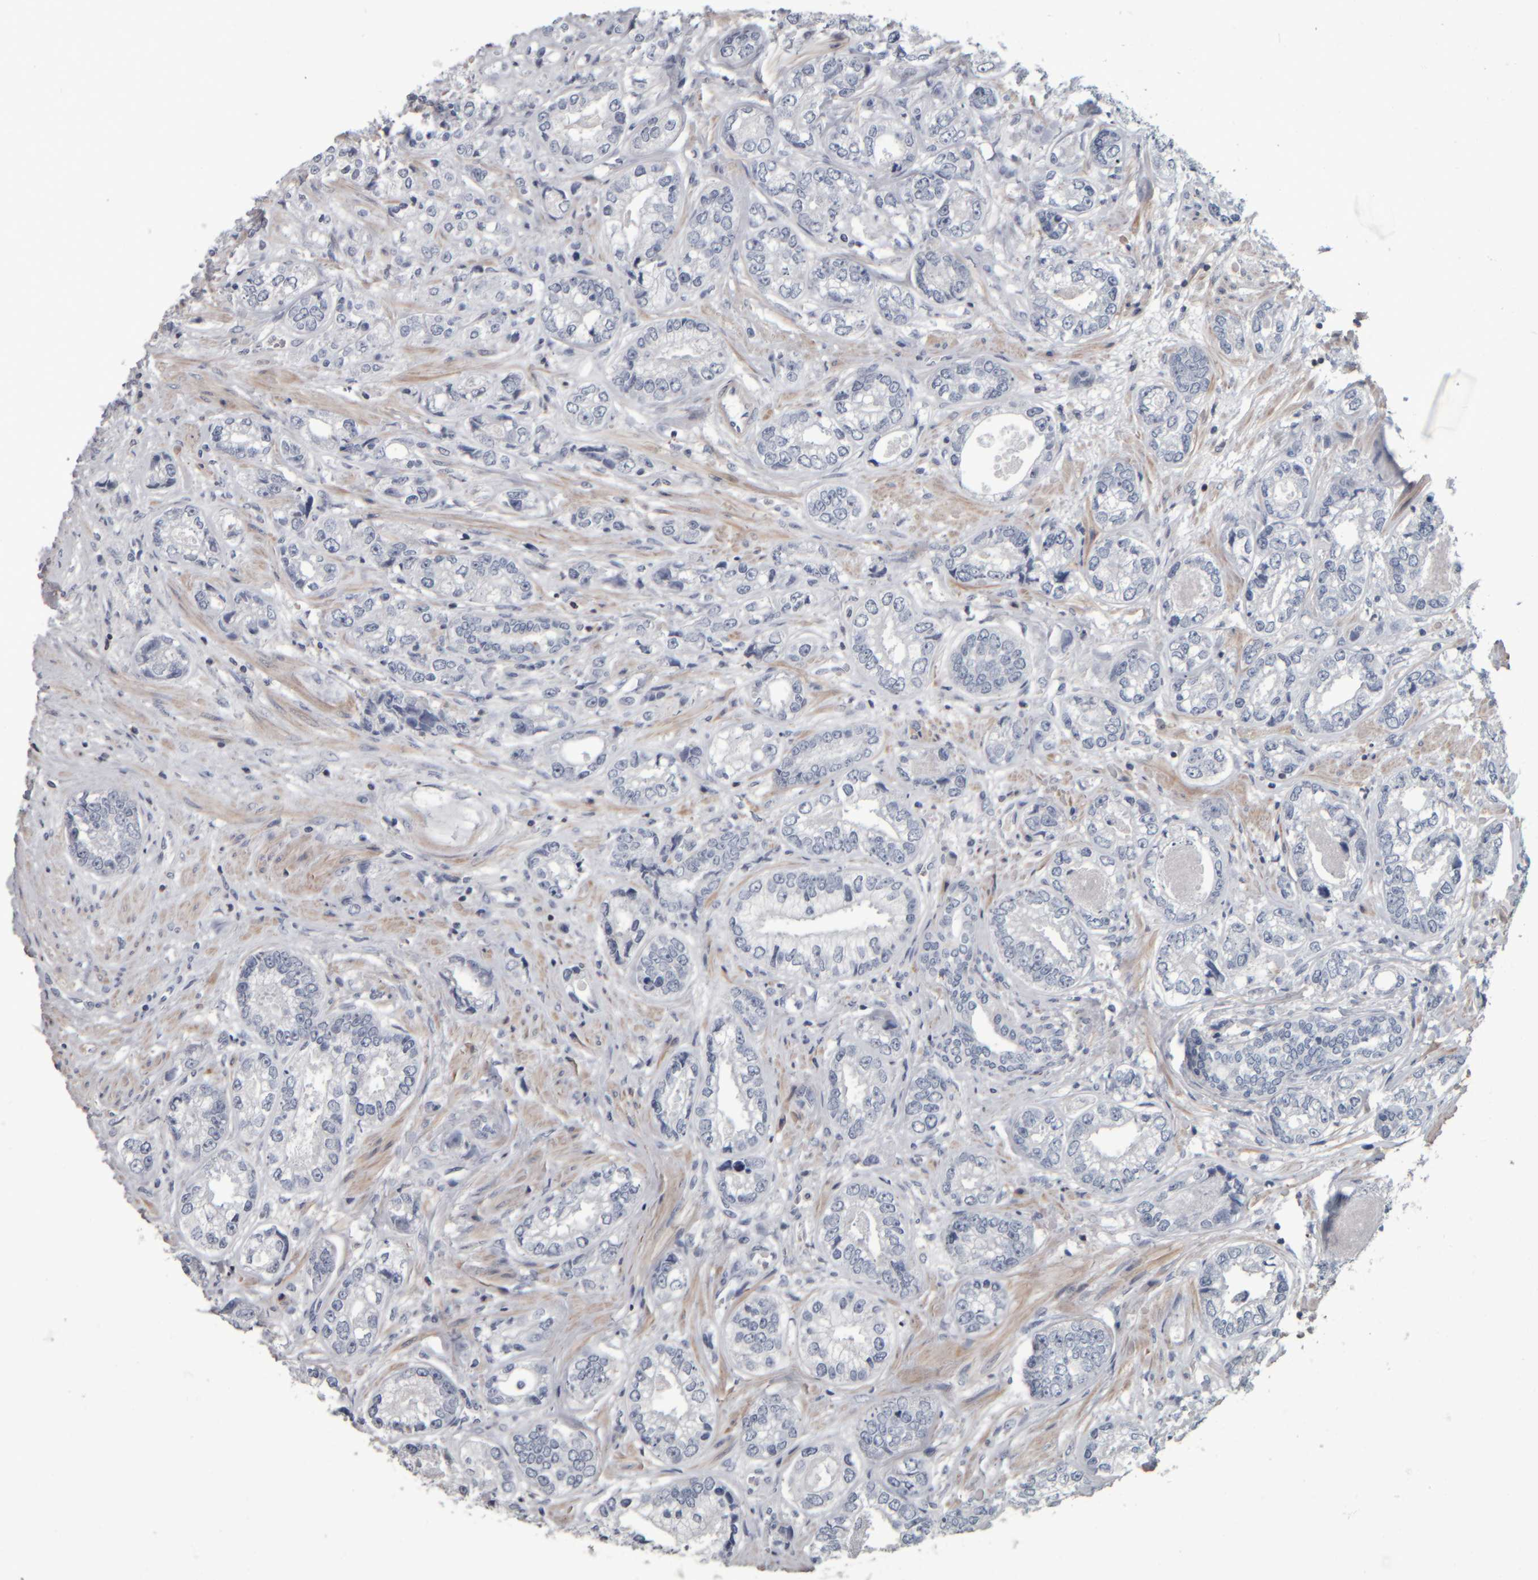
{"staining": {"intensity": "negative", "quantity": "none", "location": "none"}, "tissue": "prostate cancer", "cell_type": "Tumor cells", "image_type": "cancer", "snomed": [{"axis": "morphology", "description": "Adenocarcinoma, High grade"}, {"axis": "topography", "description": "Prostate"}], "caption": "An IHC histopathology image of prostate cancer (high-grade adenocarcinoma) is shown. There is no staining in tumor cells of prostate cancer (high-grade adenocarcinoma).", "gene": "CAVIN4", "patient": {"sex": "male", "age": 61}}